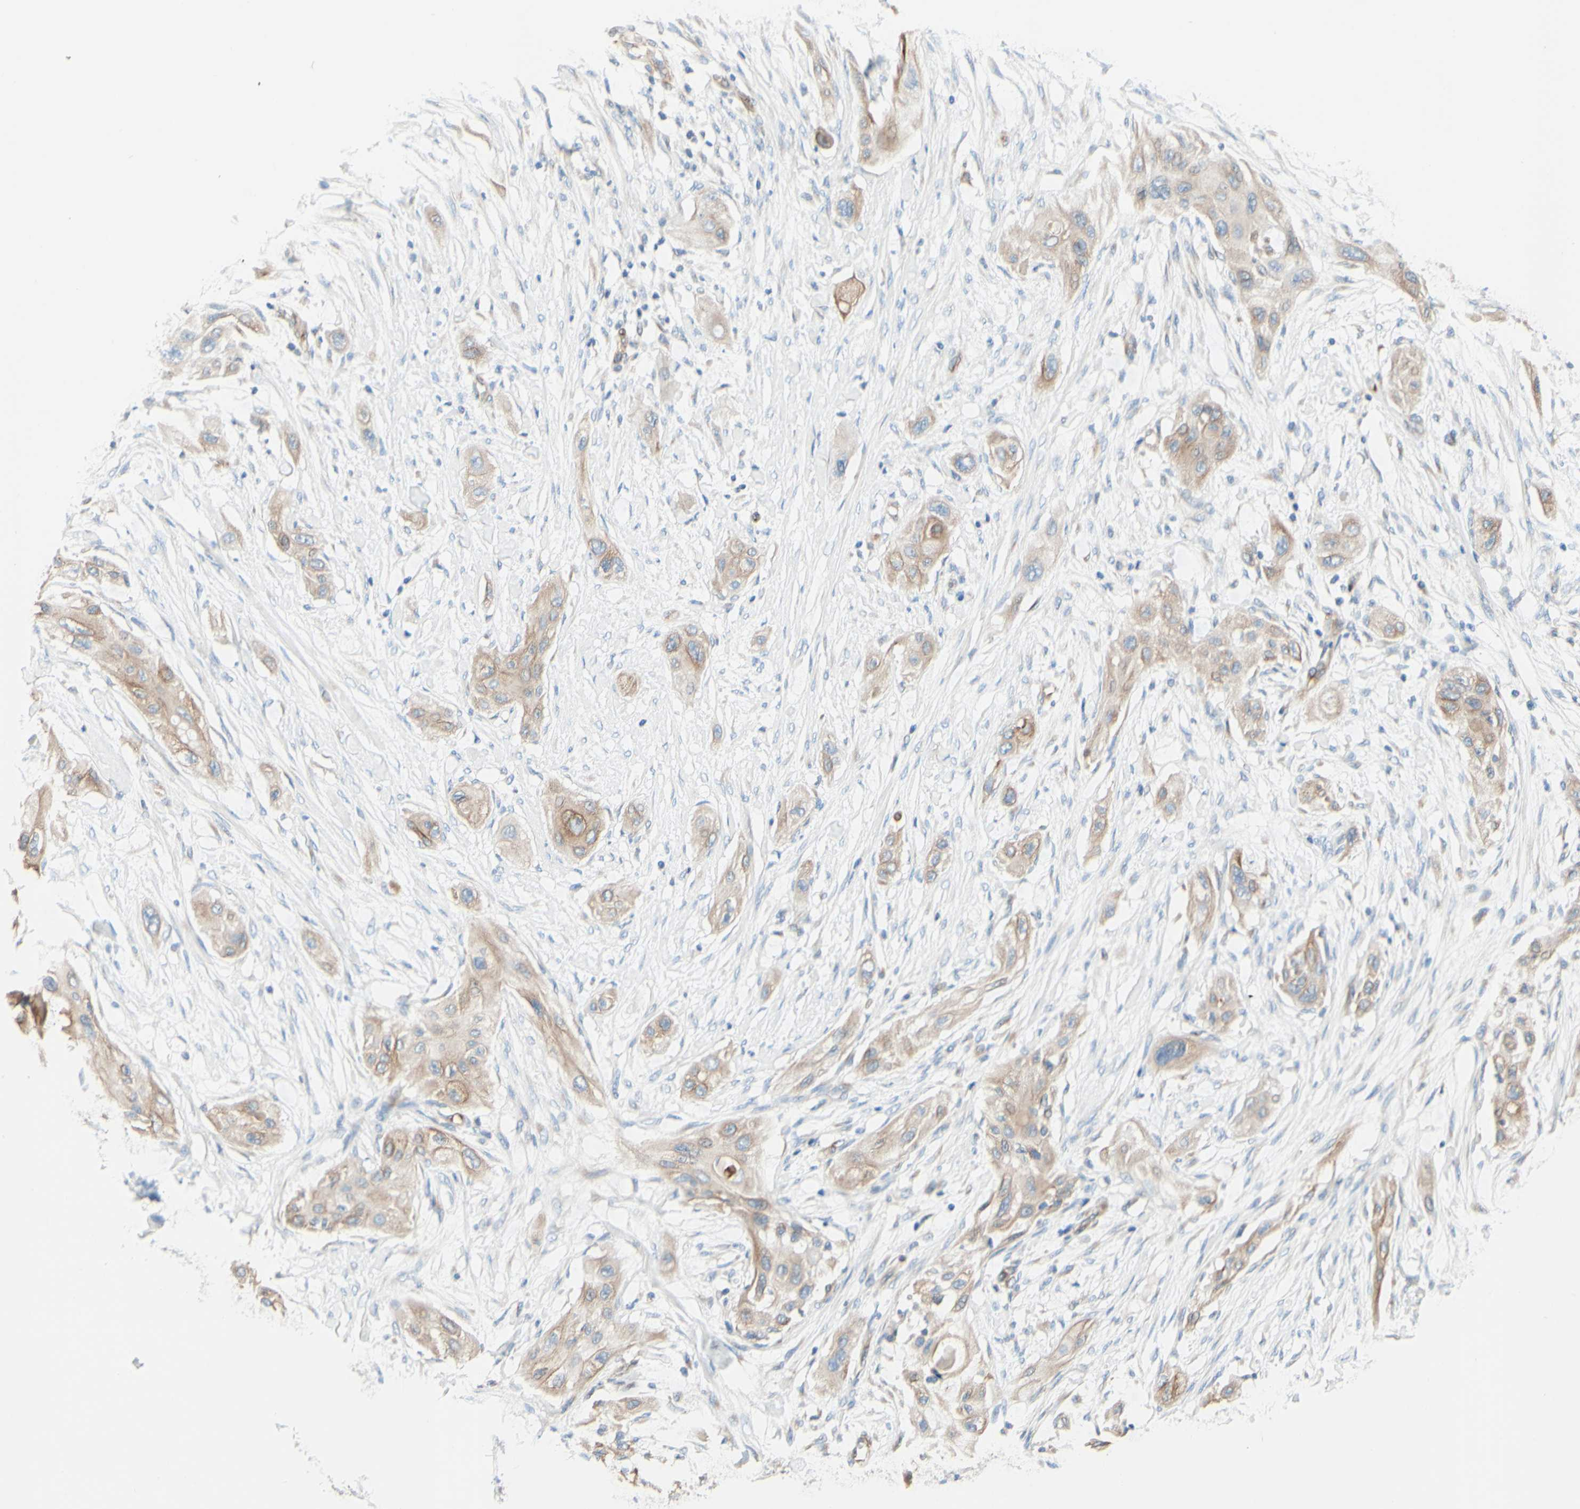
{"staining": {"intensity": "weak", "quantity": ">75%", "location": "cytoplasmic/membranous"}, "tissue": "lung cancer", "cell_type": "Tumor cells", "image_type": "cancer", "snomed": [{"axis": "morphology", "description": "Squamous cell carcinoma, NOS"}, {"axis": "topography", "description": "Lung"}], "caption": "IHC image of neoplastic tissue: lung squamous cell carcinoma stained using immunohistochemistry (IHC) shows low levels of weak protein expression localized specifically in the cytoplasmic/membranous of tumor cells, appearing as a cytoplasmic/membranous brown color.", "gene": "ENDOD1", "patient": {"sex": "female", "age": 47}}